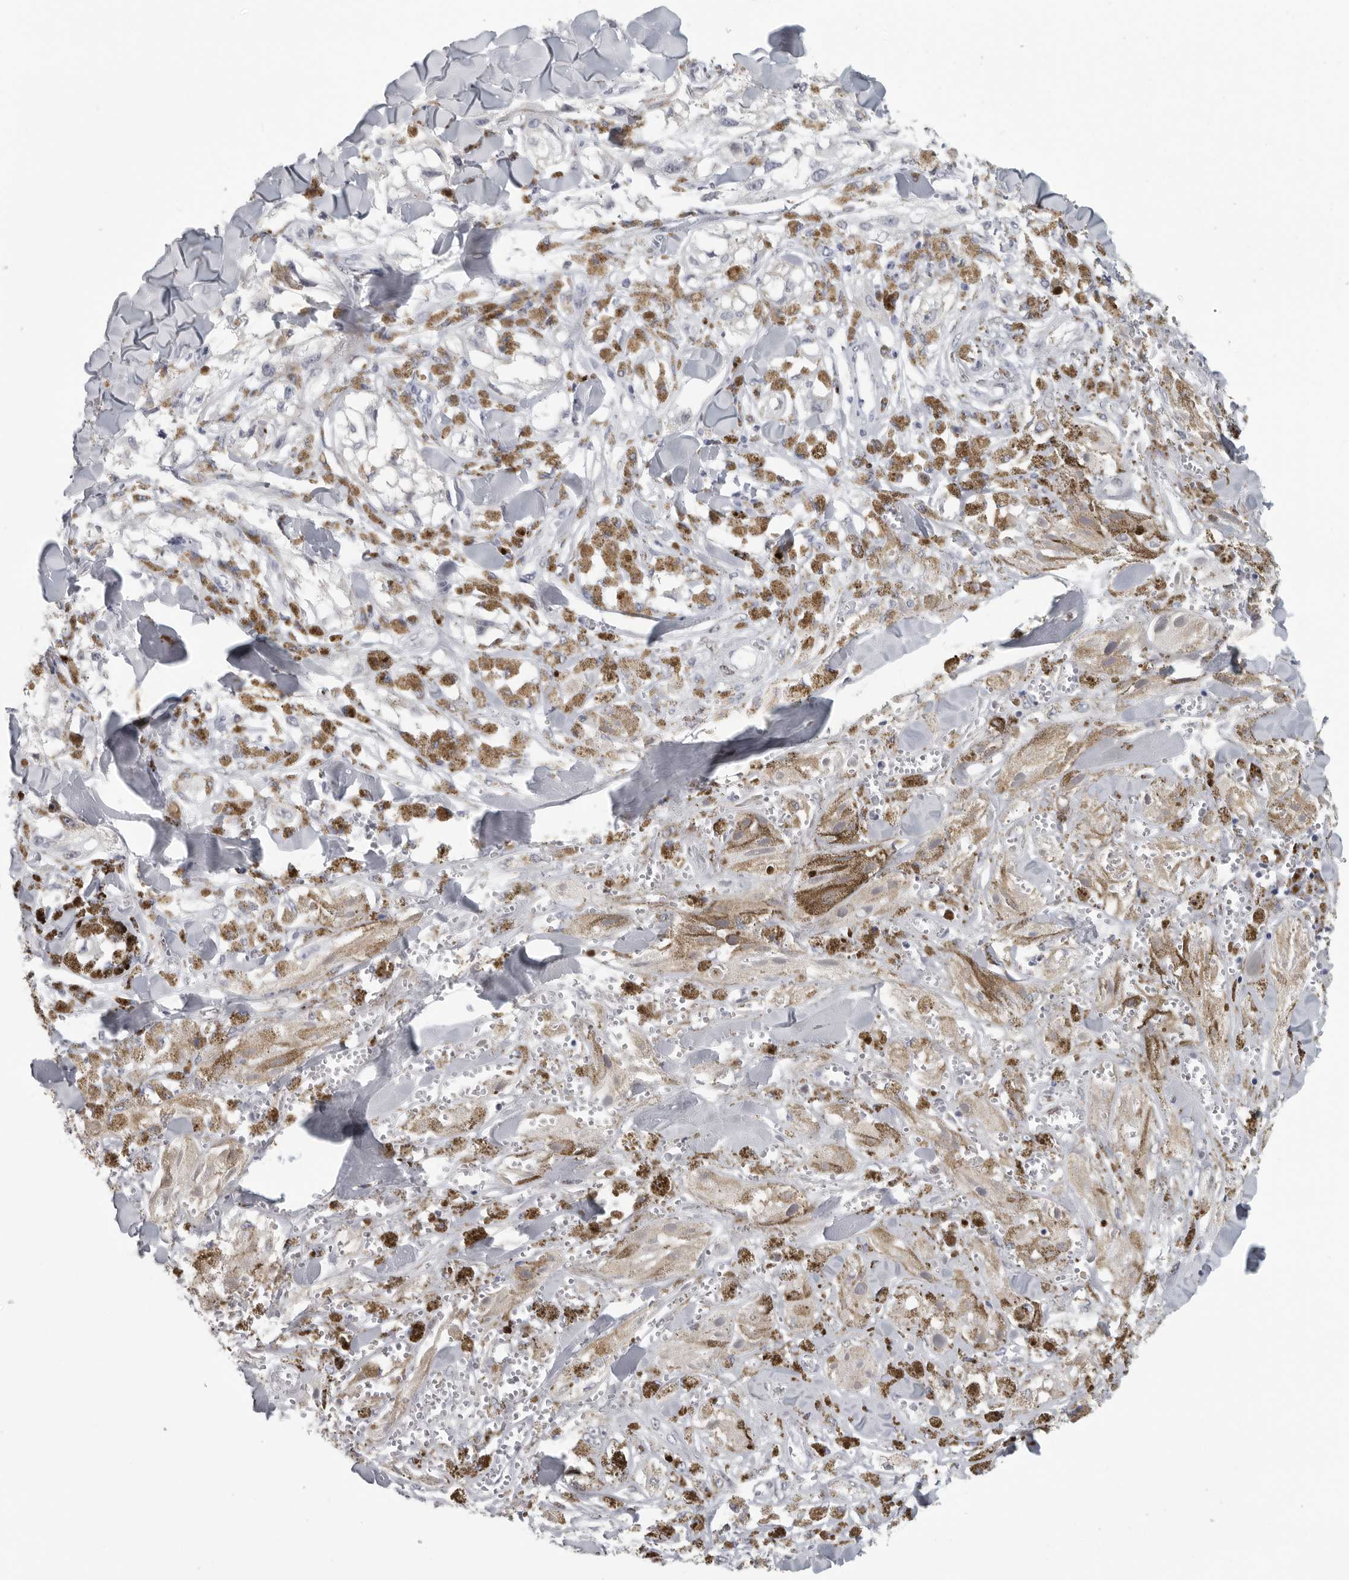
{"staining": {"intensity": "negative", "quantity": "none", "location": "none"}, "tissue": "melanoma", "cell_type": "Tumor cells", "image_type": "cancer", "snomed": [{"axis": "morphology", "description": "Malignant melanoma, NOS"}, {"axis": "topography", "description": "Skin"}], "caption": "DAB immunohistochemical staining of melanoma reveals no significant expression in tumor cells.", "gene": "SATB2", "patient": {"sex": "male", "age": 88}}